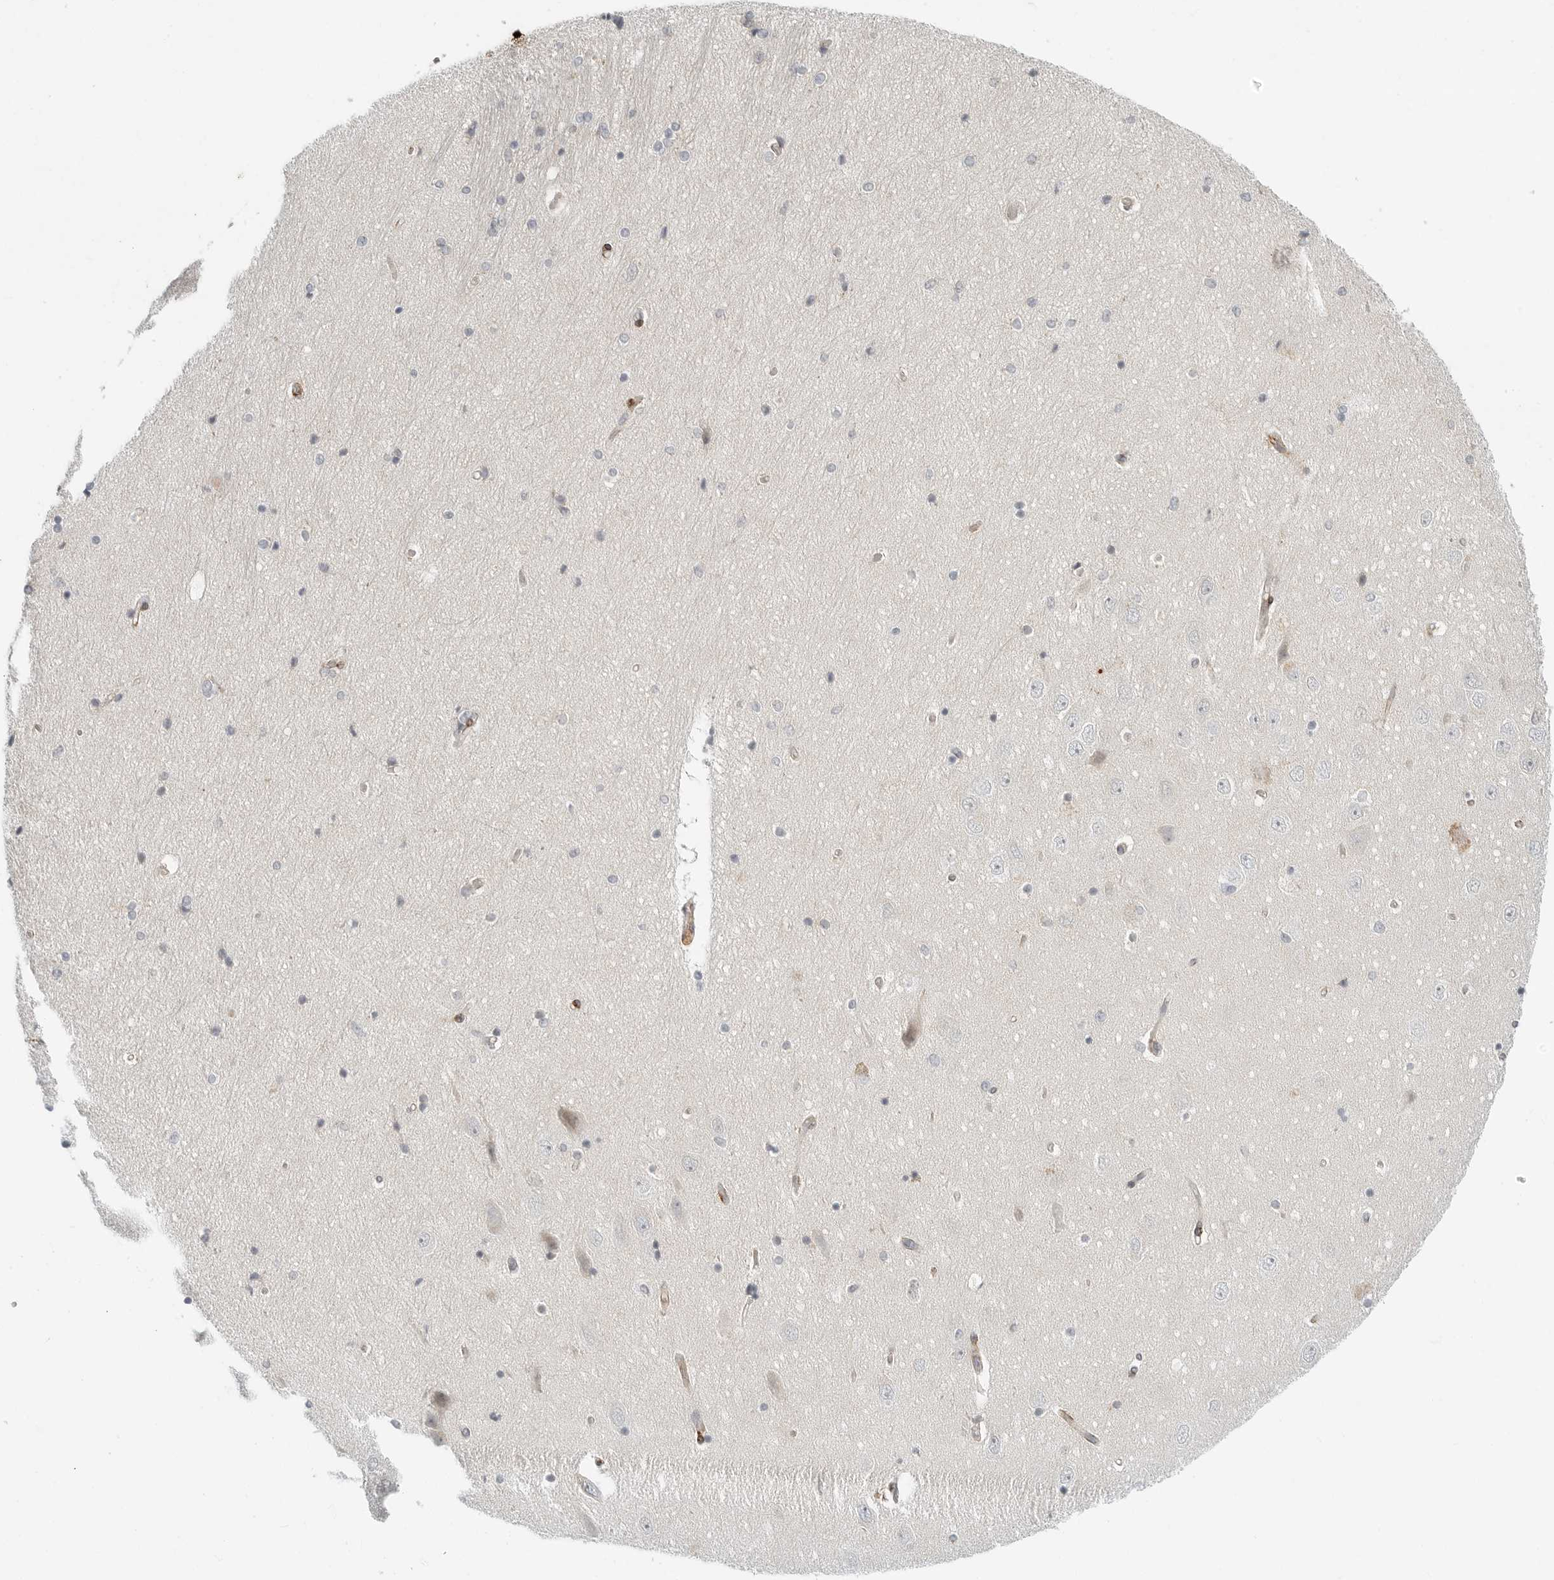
{"staining": {"intensity": "weak", "quantity": "<25%", "location": "cytoplasmic/membranous"}, "tissue": "hippocampus", "cell_type": "Glial cells", "image_type": "normal", "snomed": [{"axis": "morphology", "description": "Normal tissue, NOS"}, {"axis": "topography", "description": "Hippocampus"}], "caption": "A high-resolution image shows IHC staining of normal hippocampus, which reveals no significant positivity in glial cells.", "gene": "C1QTNF1", "patient": {"sex": "female", "age": 54}}